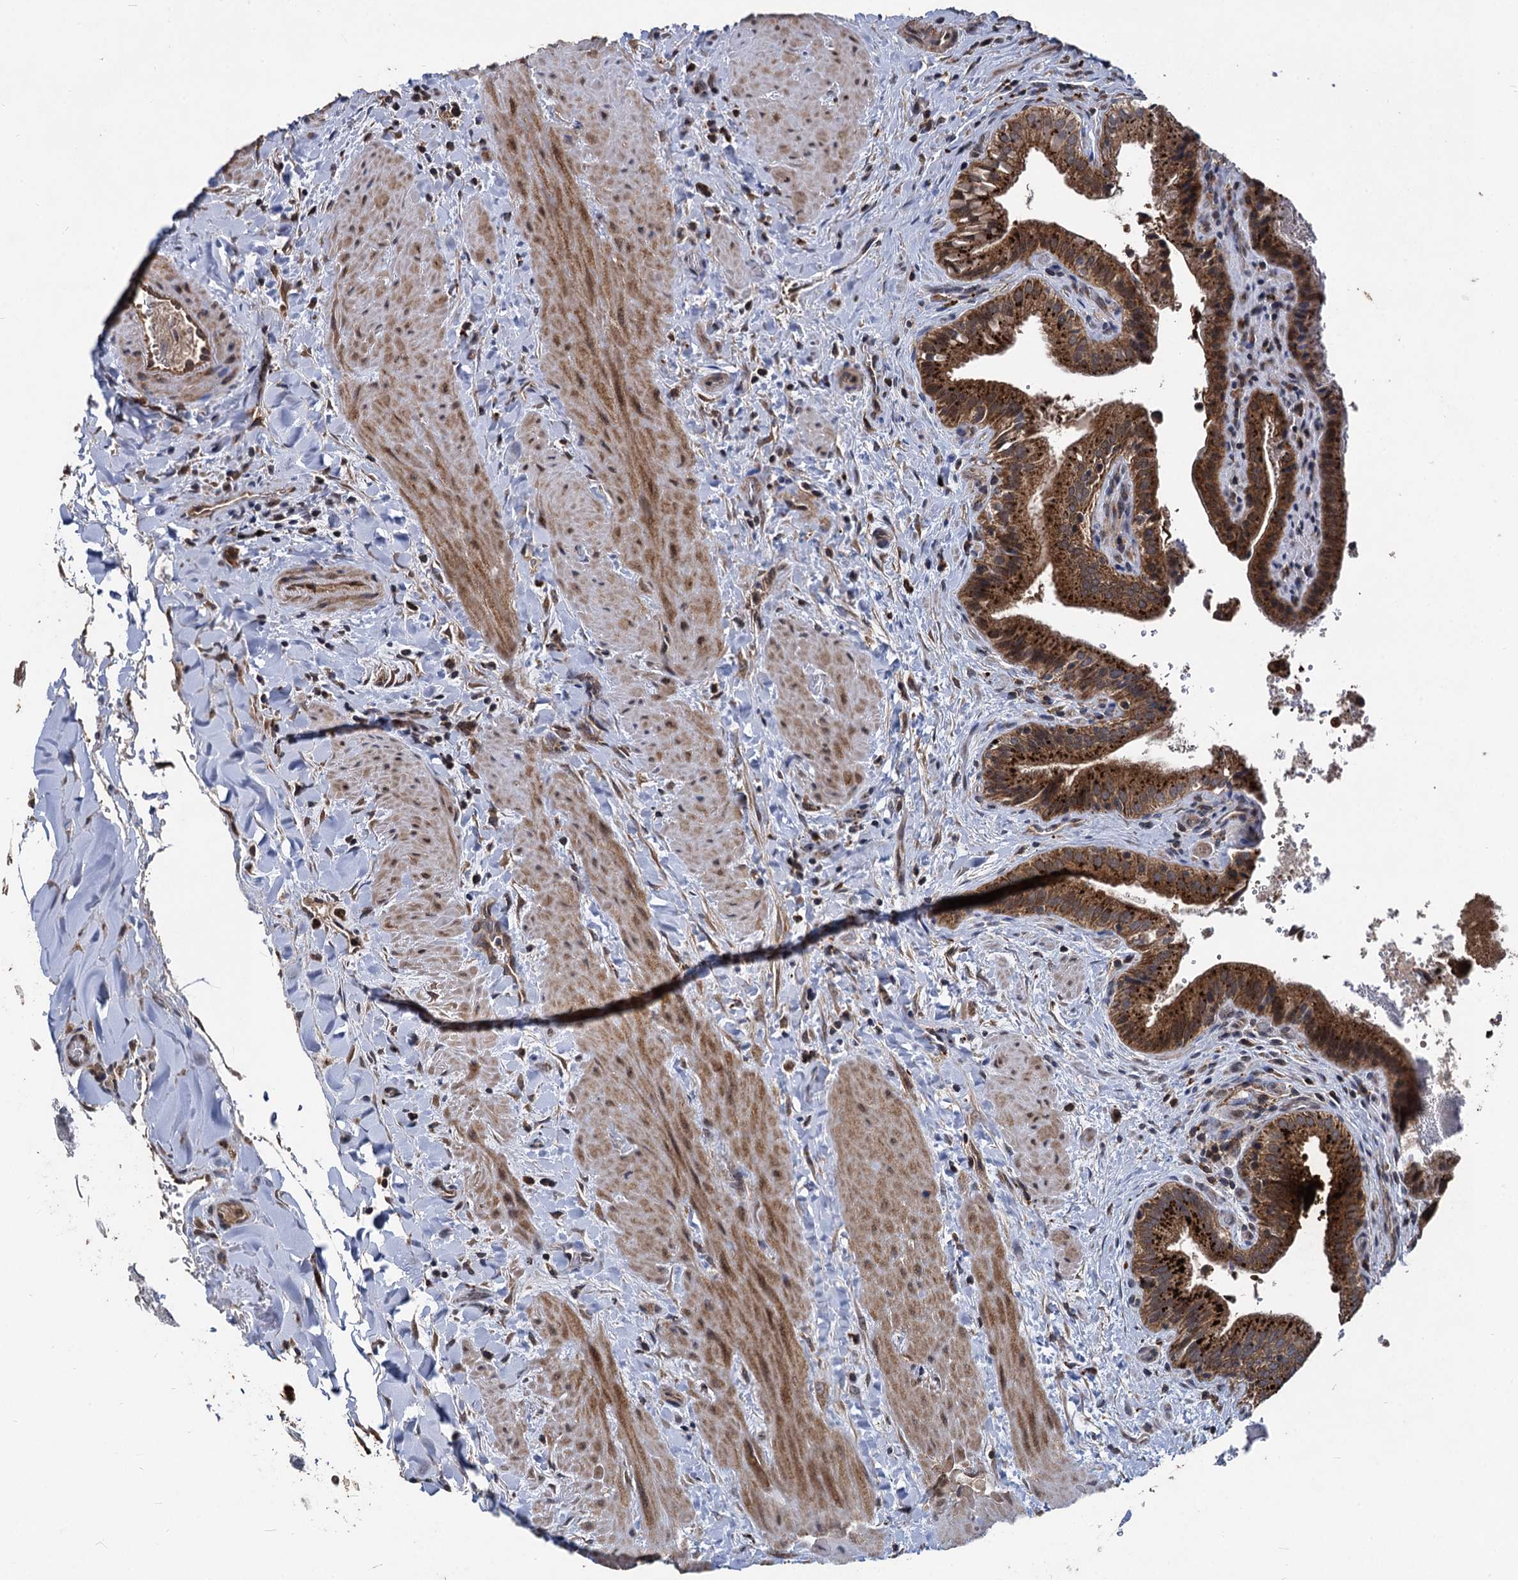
{"staining": {"intensity": "strong", "quantity": ">75%", "location": "cytoplasmic/membranous"}, "tissue": "gallbladder", "cell_type": "Glandular cells", "image_type": "normal", "snomed": [{"axis": "morphology", "description": "Normal tissue, NOS"}, {"axis": "topography", "description": "Gallbladder"}], "caption": "A photomicrograph of gallbladder stained for a protein demonstrates strong cytoplasmic/membranous brown staining in glandular cells. Nuclei are stained in blue.", "gene": "BCL2L2", "patient": {"sex": "male", "age": 24}}